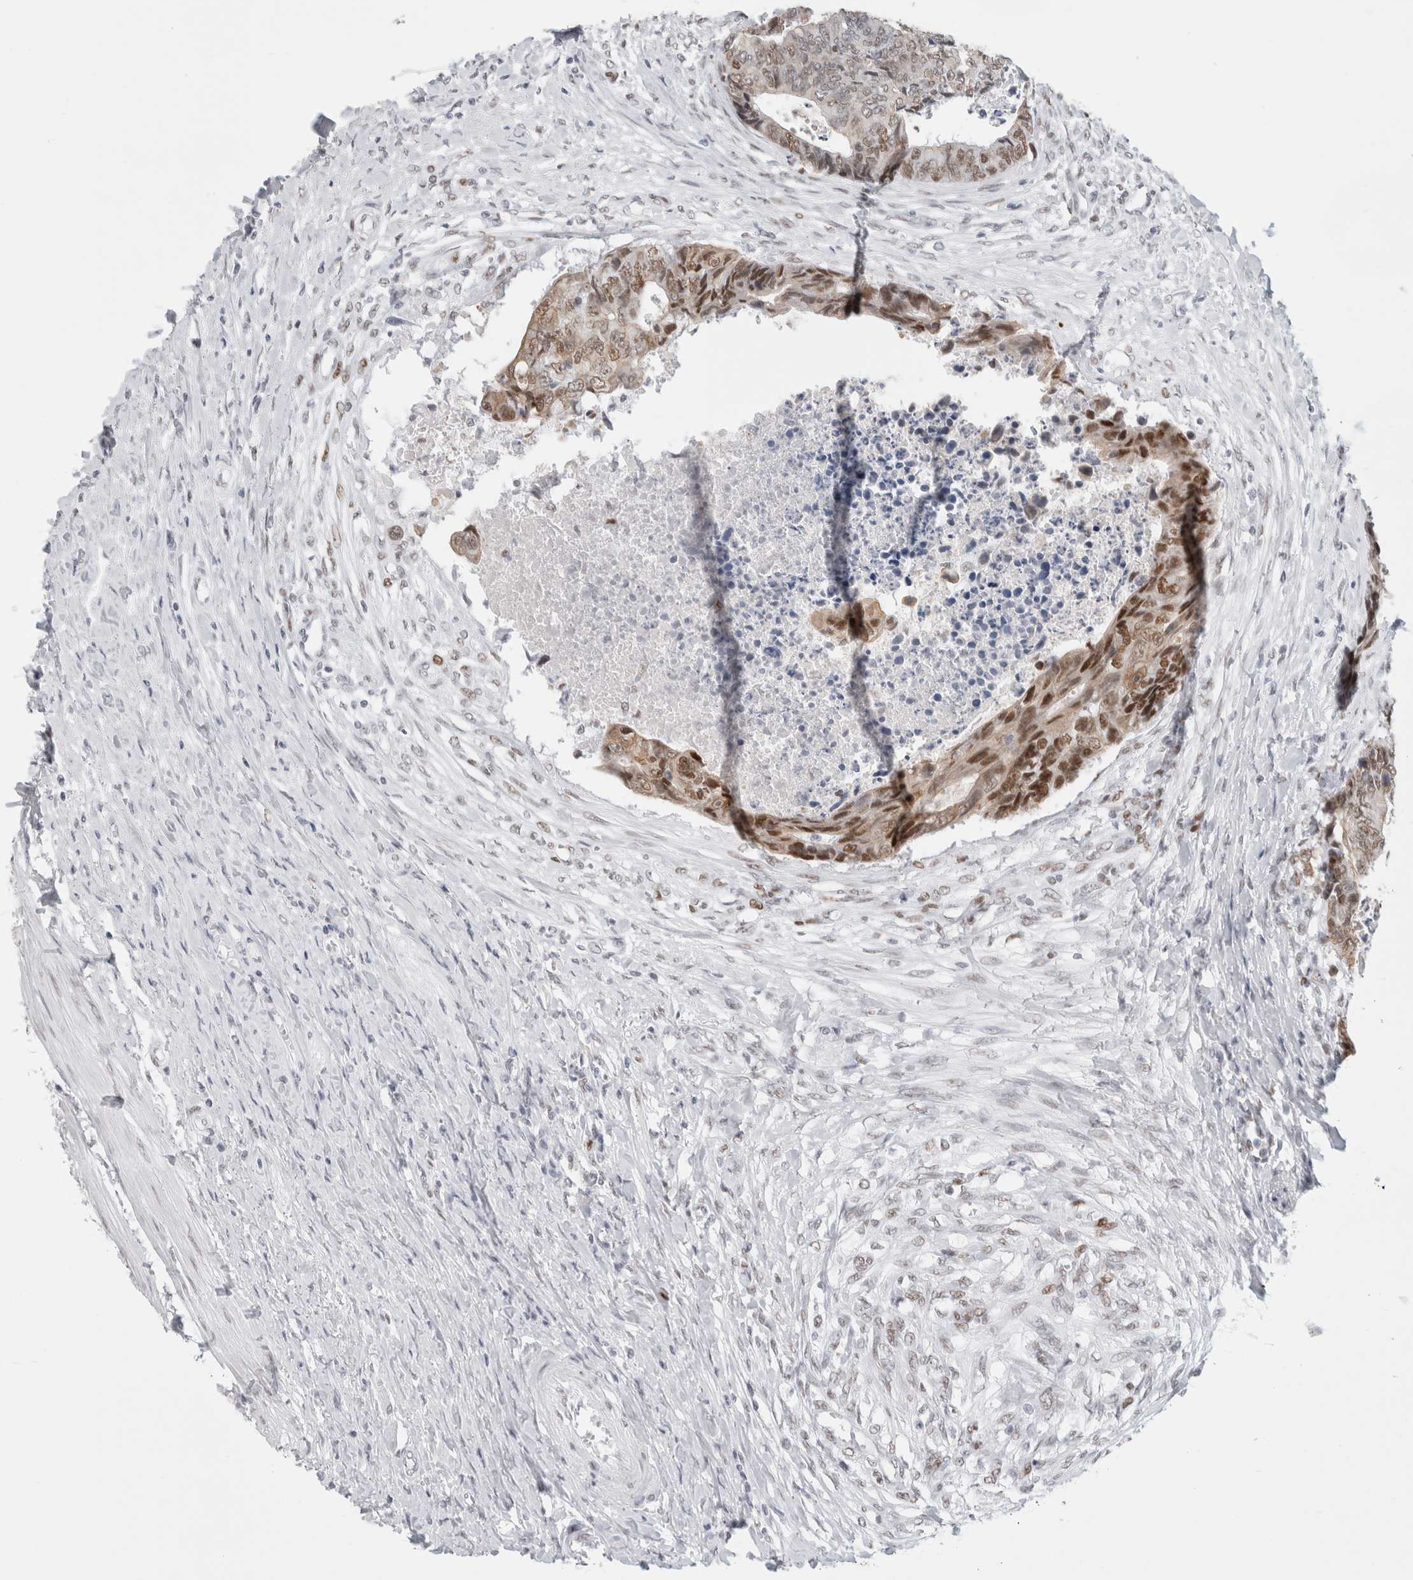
{"staining": {"intensity": "moderate", "quantity": ">75%", "location": "nuclear"}, "tissue": "colorectal cancer", "cell_type": "Tumor cells", "image_type": "cancer", "snomed": [{"axis": "morphology", "description": "Adenocarcinoma, NOS"}, {"axis": "topography", "description": "Rectum"}], "caption": "DAB (3,3'-diaminobenzidine) immunohistochemical staining of human colorectal cancer (adenocarcinoma) demonstrates moderate nuclear protein expression in approximately >75% of tumor cells.", "gene": "SMARCC1", "patient": {"sex": "male", "age": 84}}